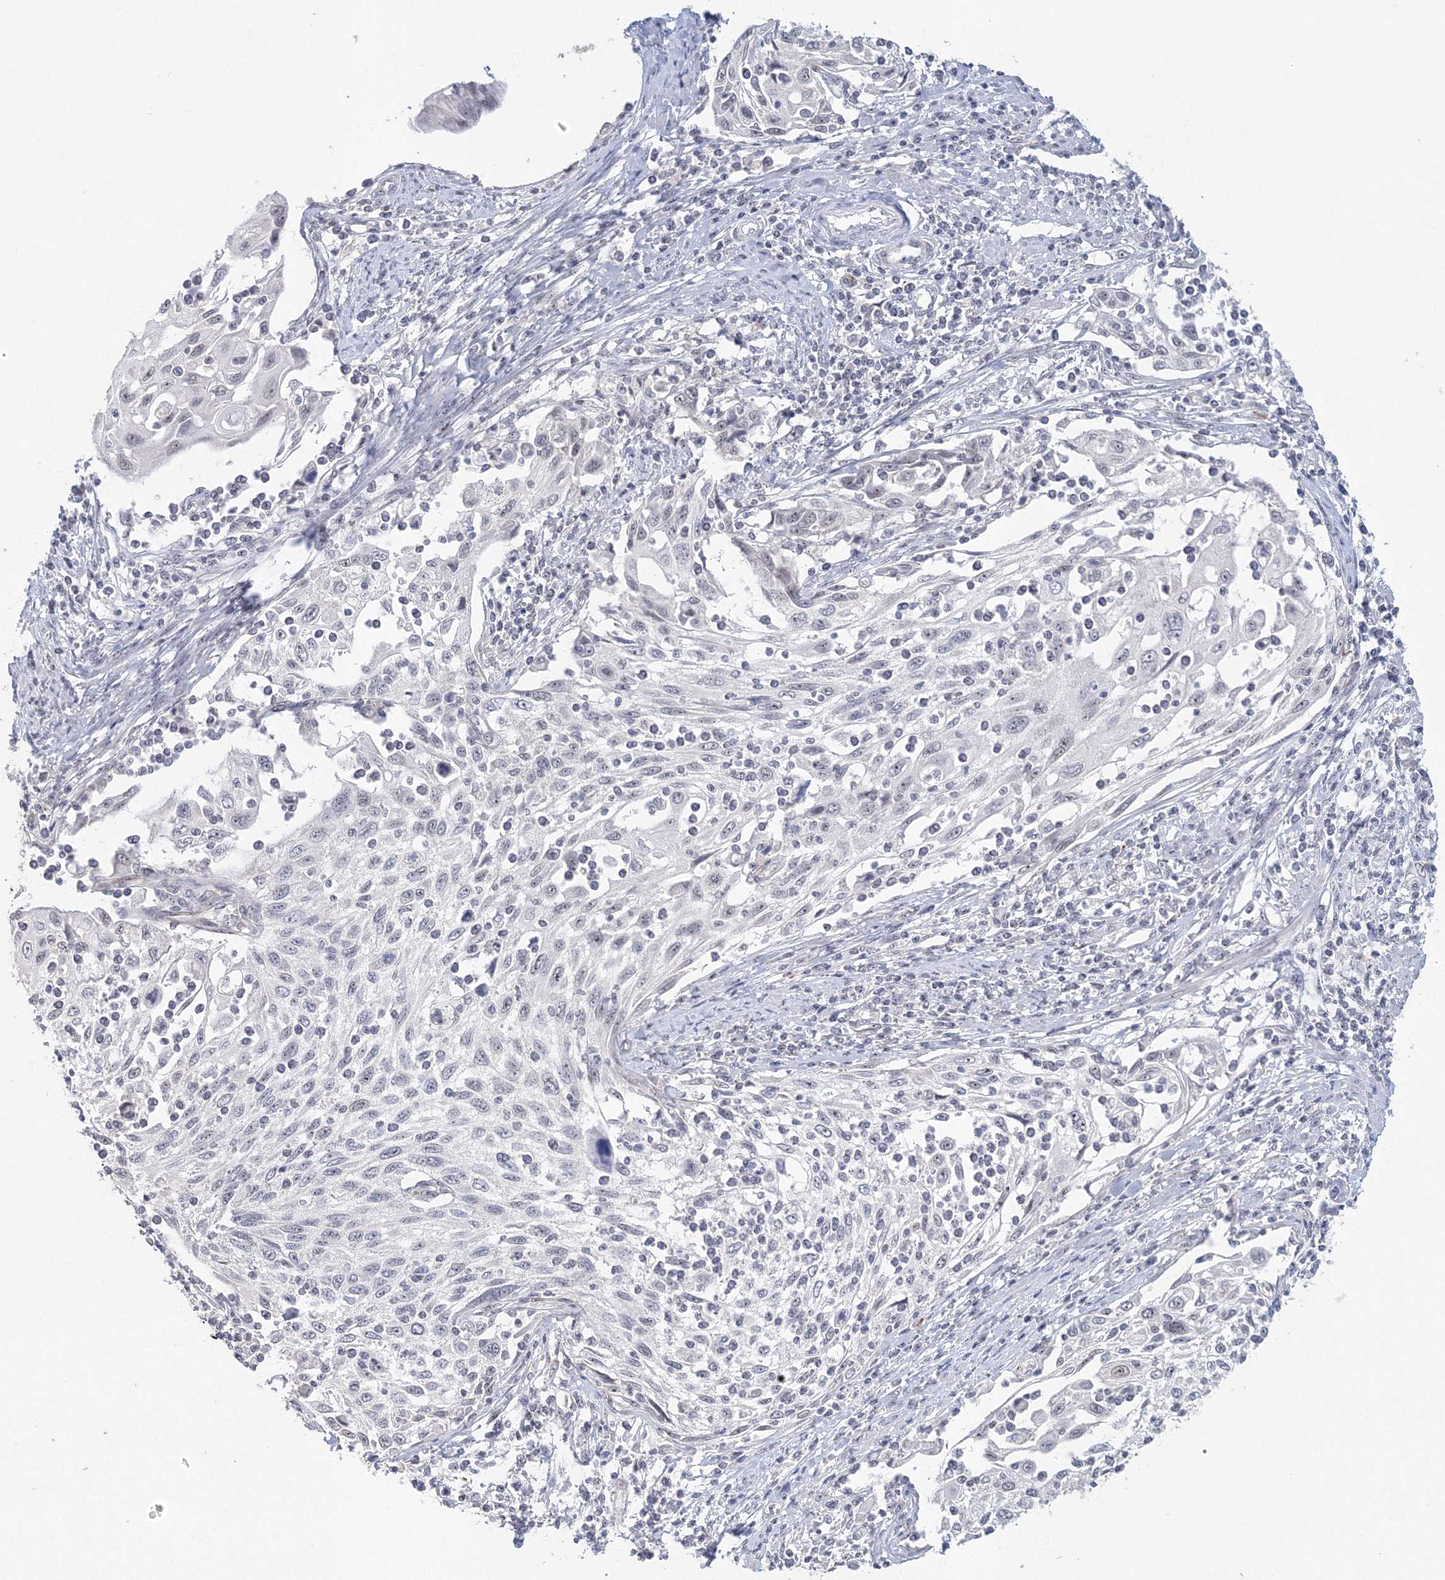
{"staining": {"intensity": "negative", "quantity": "none", "location": "none"}, "tissue": "cervical cancer", "cell_type": "Tumor cells", "image_type": "cancer", "snomed": [{"axis": "morphology", "description": "Squamous cell carcinoma, NOS"}, {"axis": "topography", "description": "Cervix"}], "caption": "Immunohistochemical staining of human cervical cancer reveals no significant positivity in tumor cells.", "gene": "SIRT7", "patient": {"sex": "female", "age": 70}}